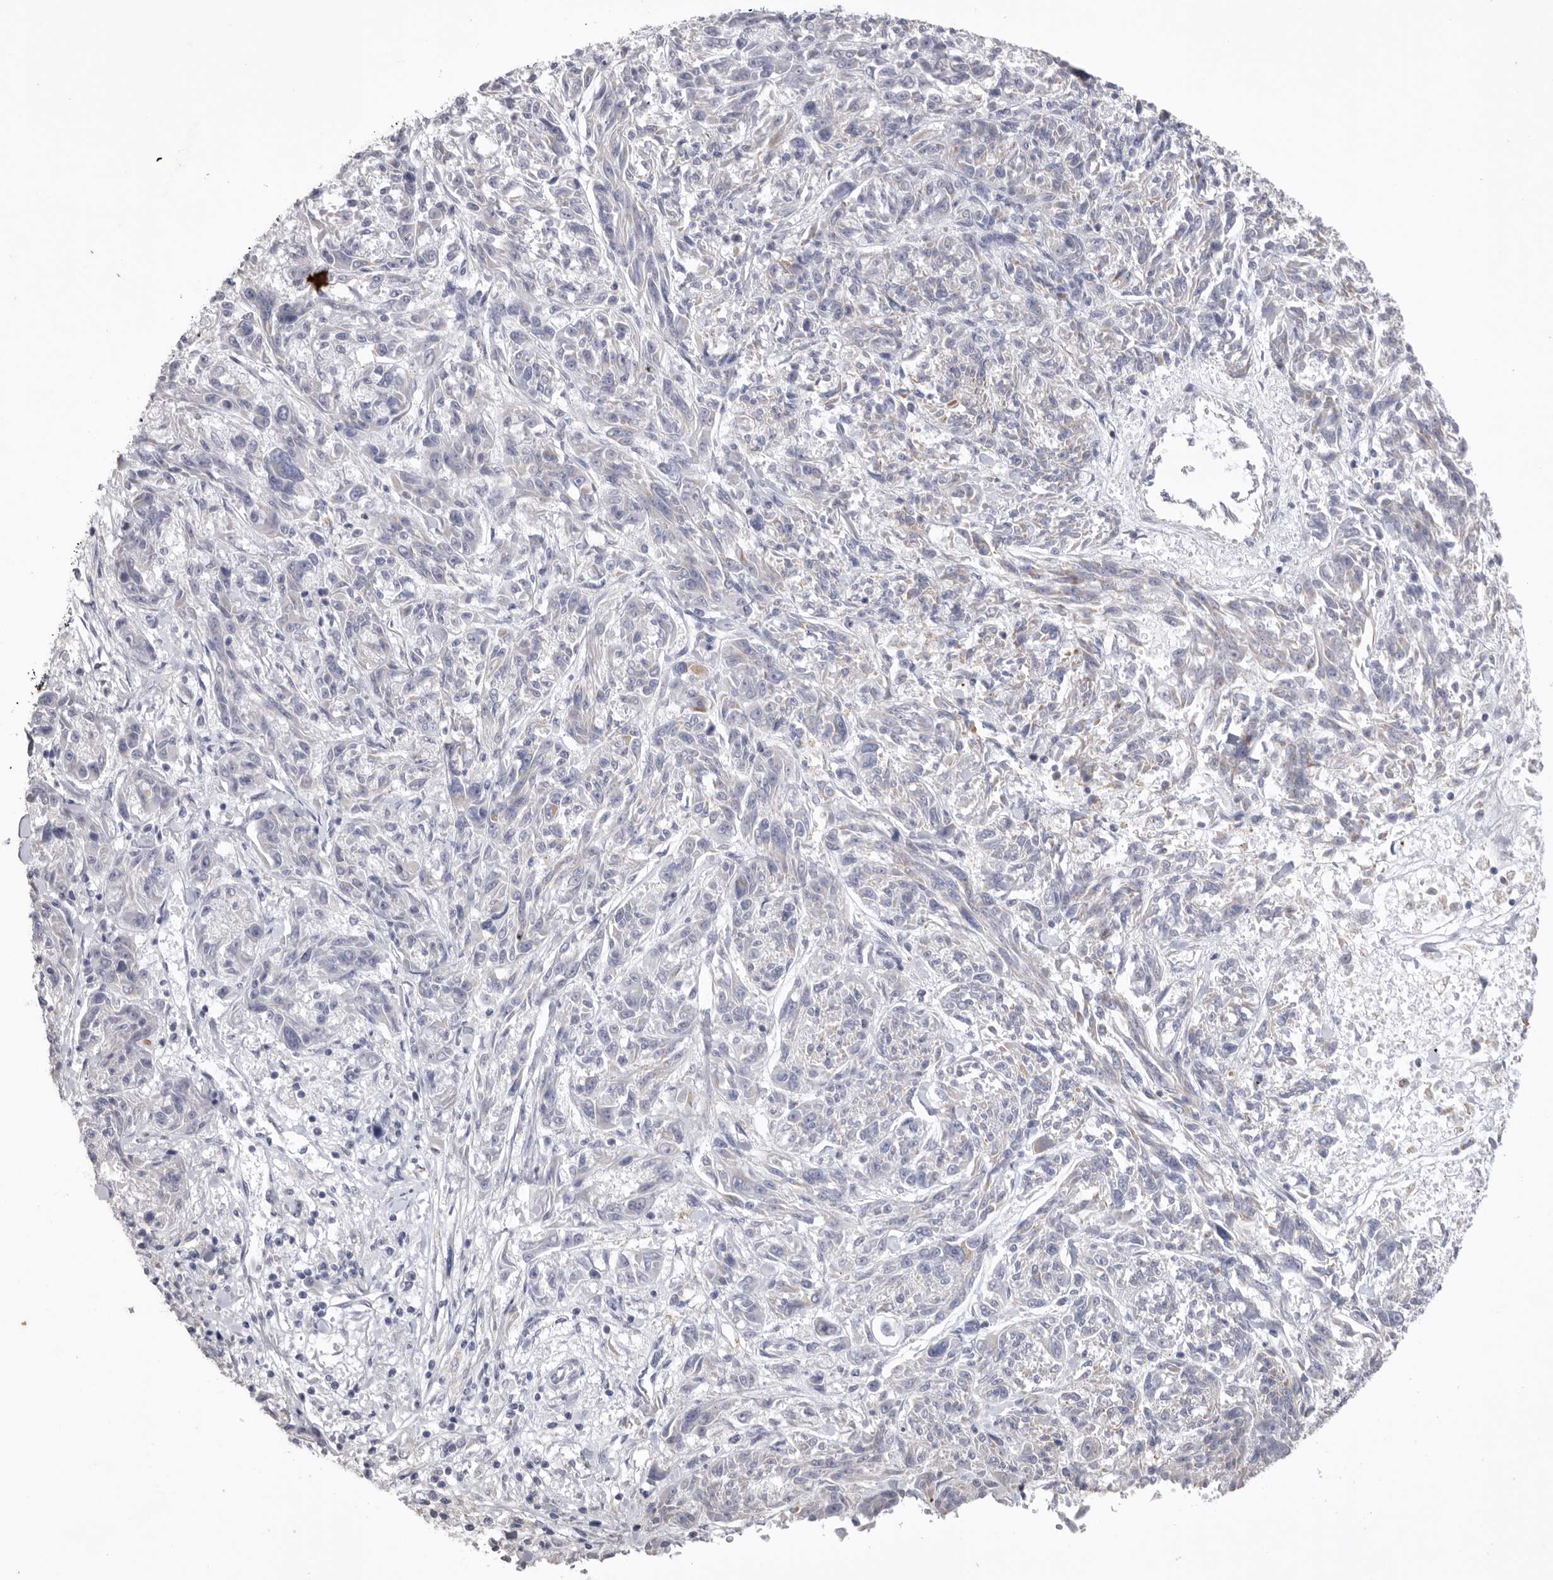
{"staining": {"intensity": "negative", "quantity": "none", "location": "none"}, "tissue": "melanoma", "cell_type": "Tumor cells", "image_type": "cancer", "snomed": [{"axis": "morphology", "description": "Malignant melanoma, NOS"}, {"axis": "topography", "description": "Skin"}], "caption": "Histopathology image shows no significant protein positivity in tumor cells of malignant melanoma.", "gene": "VDAC3", "patient": {"sex": "male", "age": 53}}